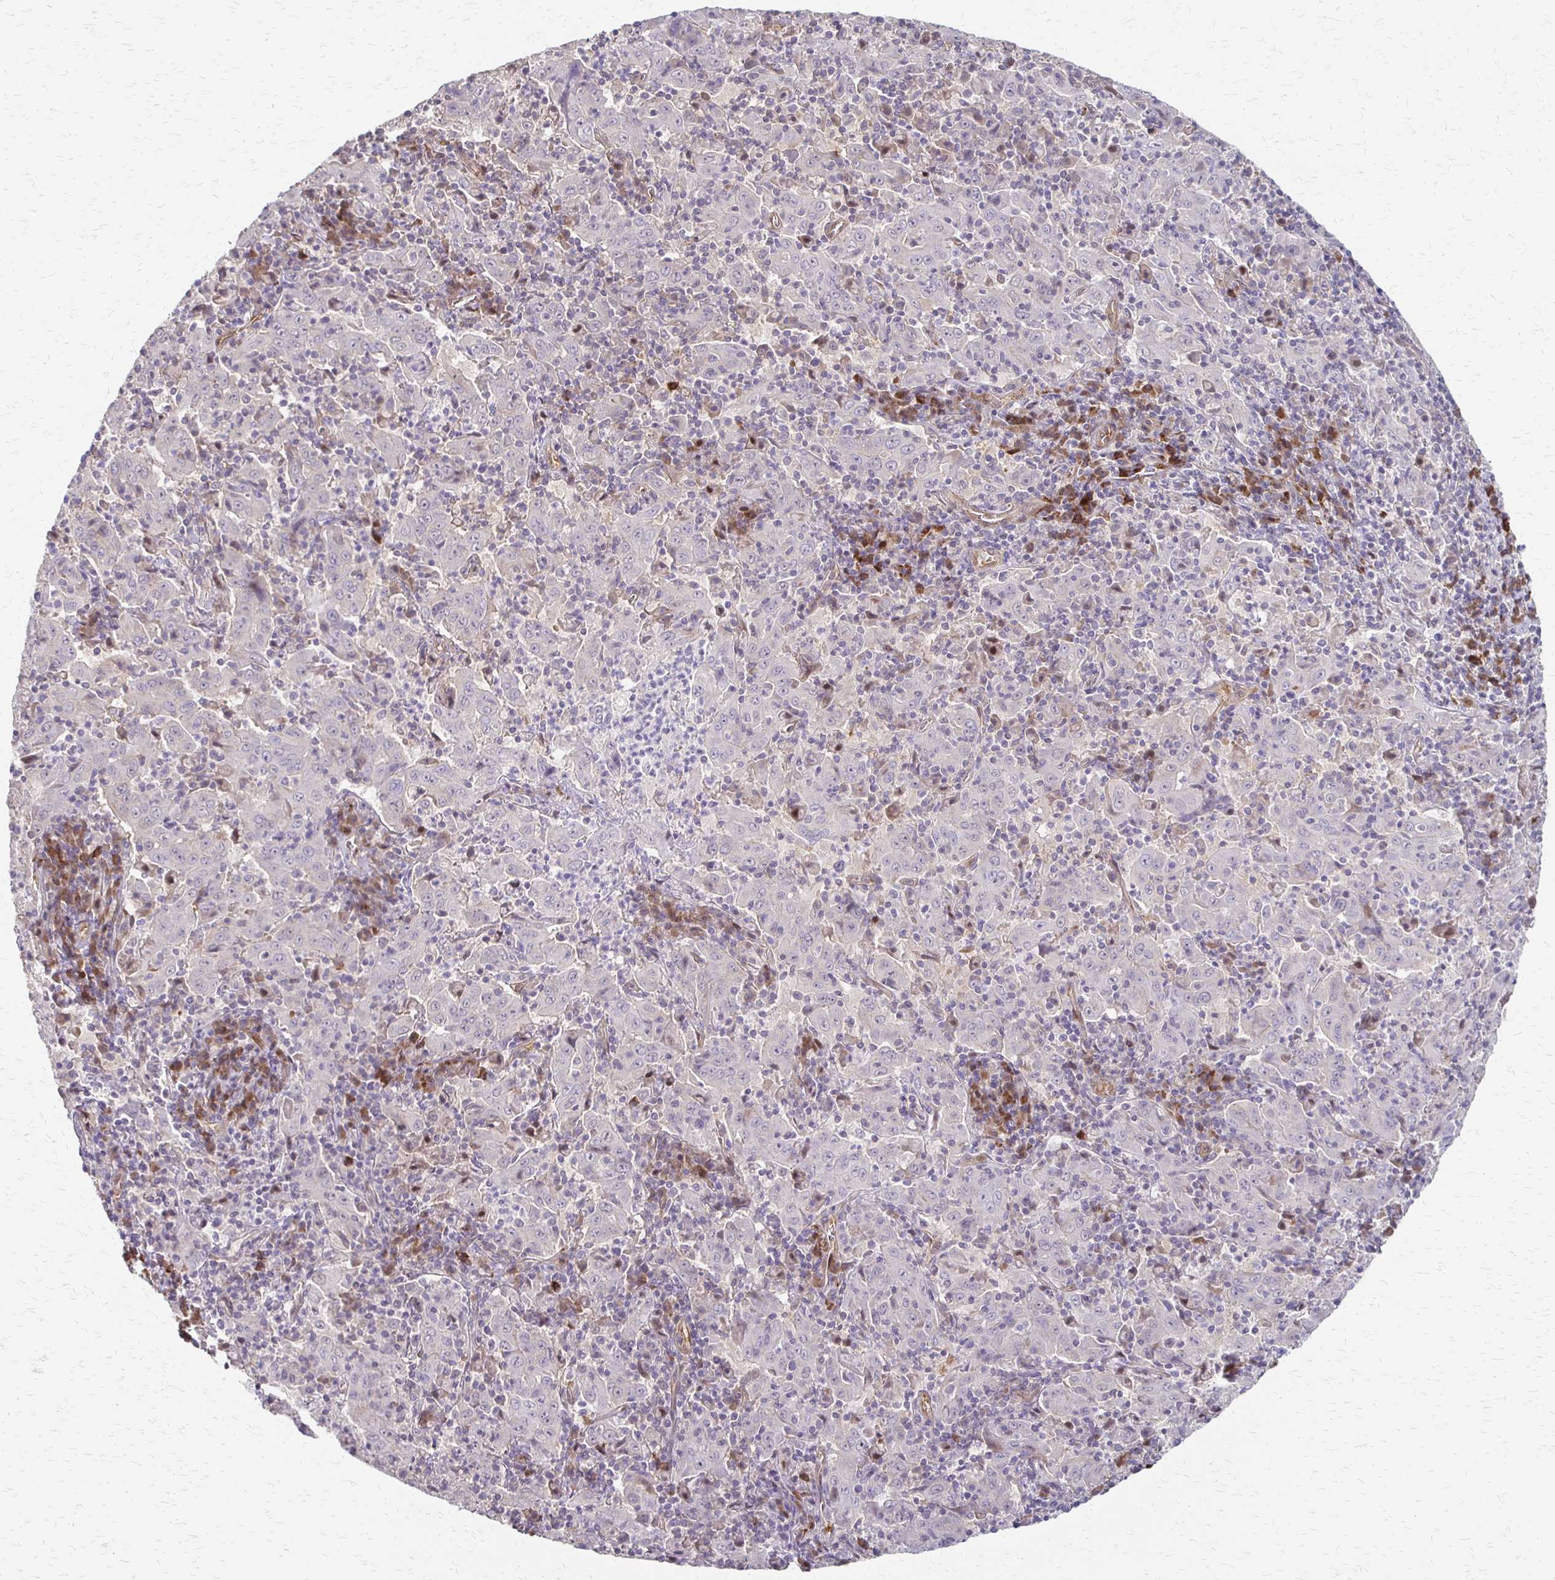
{"staining": {"intensity": "negative", "quantity": "none", "location": "none"}, "tissue": "pancreatic cancer", "cell_type": "Tumor cells", "image_type": "cancer", "snomed": [{"axis": "morphology", "description": "Adenocarcinoma, NOS"}, {"axis": "topography", "description": "Pancreas"}], "caption": "IHC of pancreatic adenocarcinoma exhibits no staining in tumor cells. (Stains: DAB (3,3'-diaminobenzidine) immunohistochemistry (IHC) with hematoxylin counter stain, Microscopy: brightfield microscopy at high magnification).", "gene": "CFL2", "patient": {"sex": "male", "age": 63}}